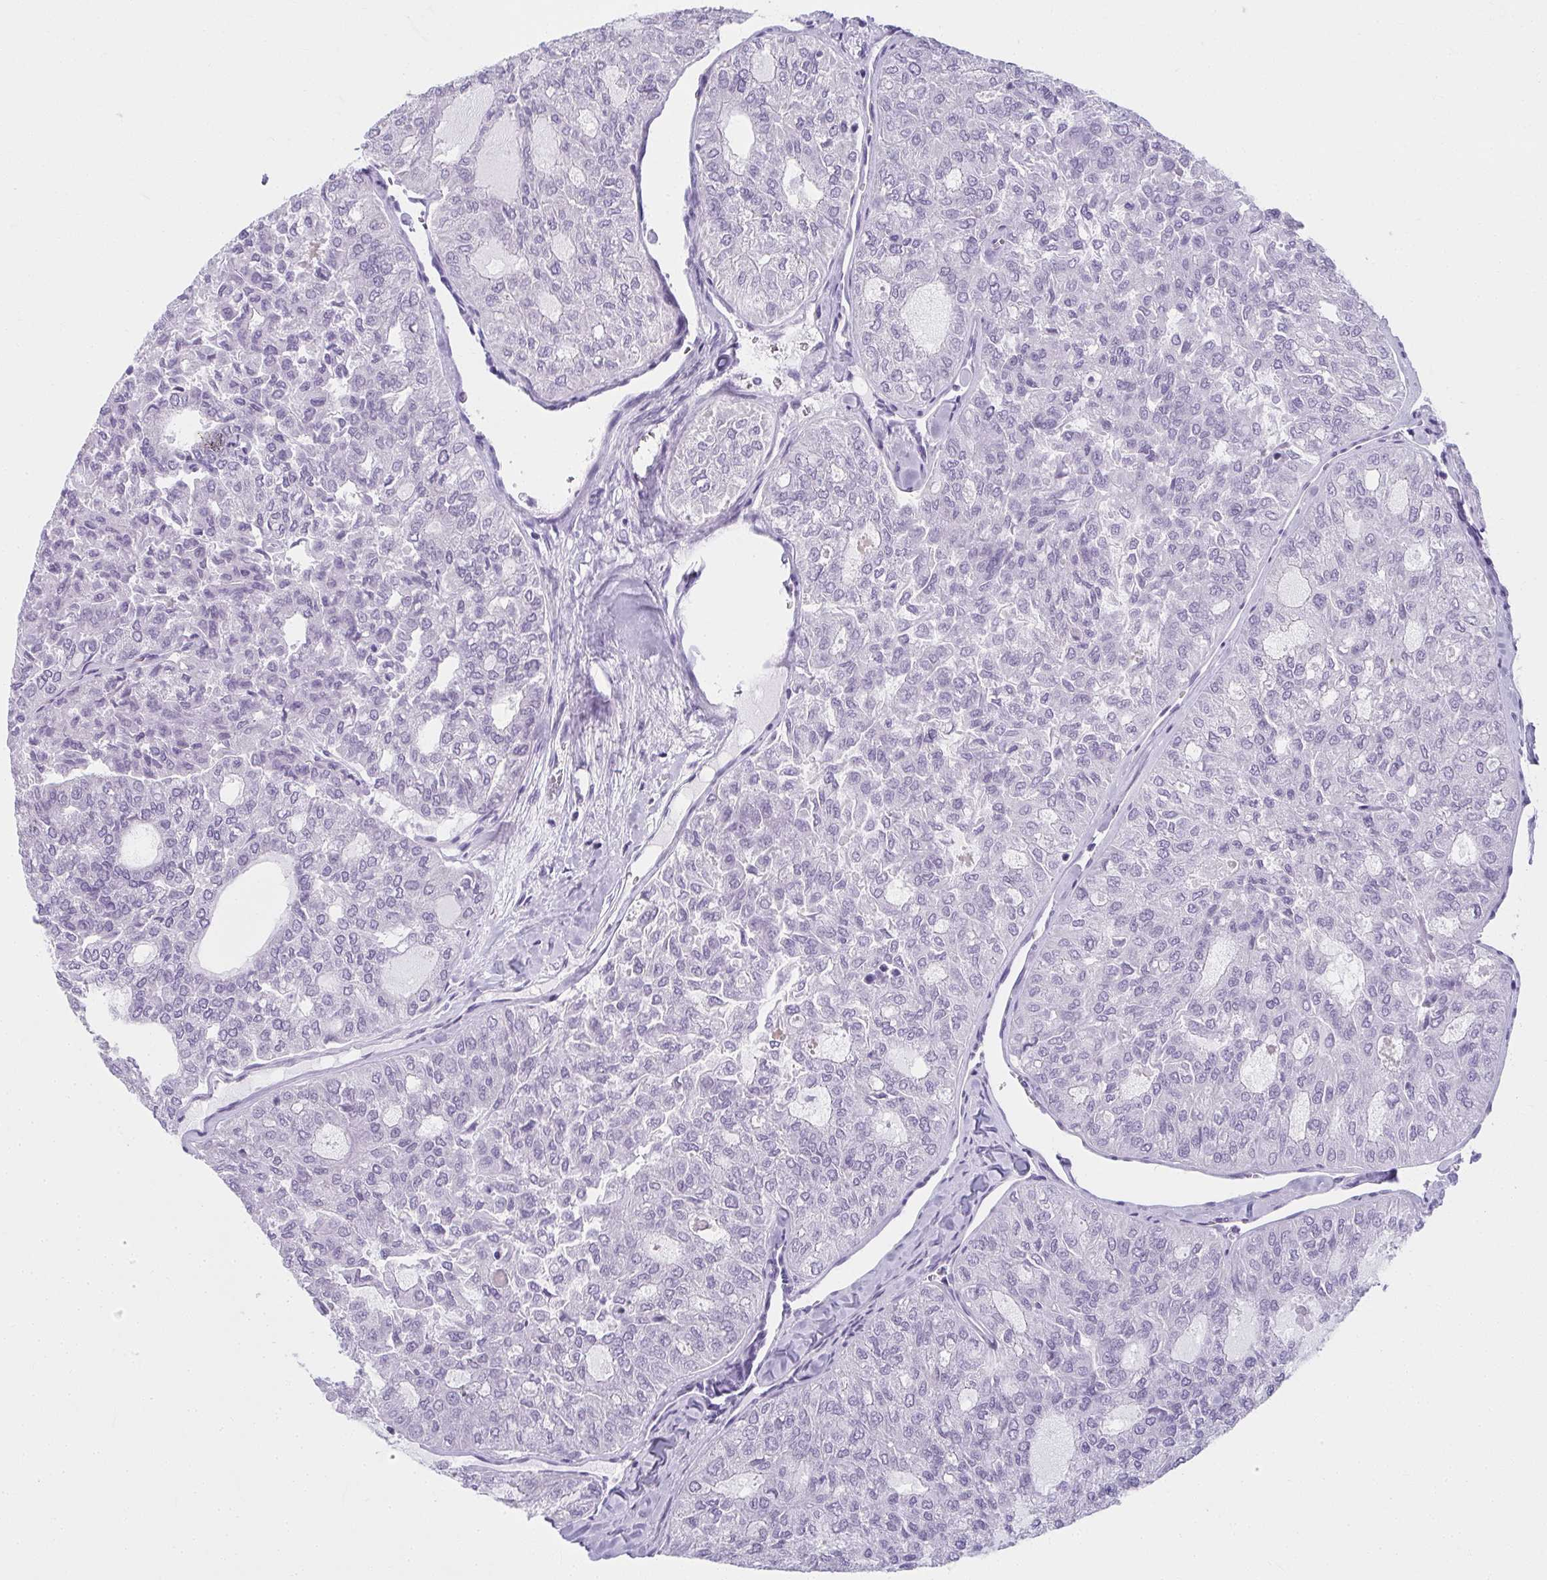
{"staining": {"intensity": "negative", "quantity": "none", "location": "none"}, "tissue": "thyroid cancer", "cell_type": "Tumor cells", "image_type": "cancer", "snomed": [{"axis": "morphology", "description": "Follicular adenoma carcinoma, NOS"}, {"axis": "topography", "description": "Thyroid gland"}], "caption": "Immunohistochemical staining of thyroid cancer (follicular adenoma carcinoma) demonstrates no significant staining in tumor cells. (Stains: DAB immunohistochemistry (IHC) with hematoxylin counter stain, Microscopy: brightfield microscopy at high magnification).", "gene": "MOBP", "patient": {"sex": "male", "age": 75}}